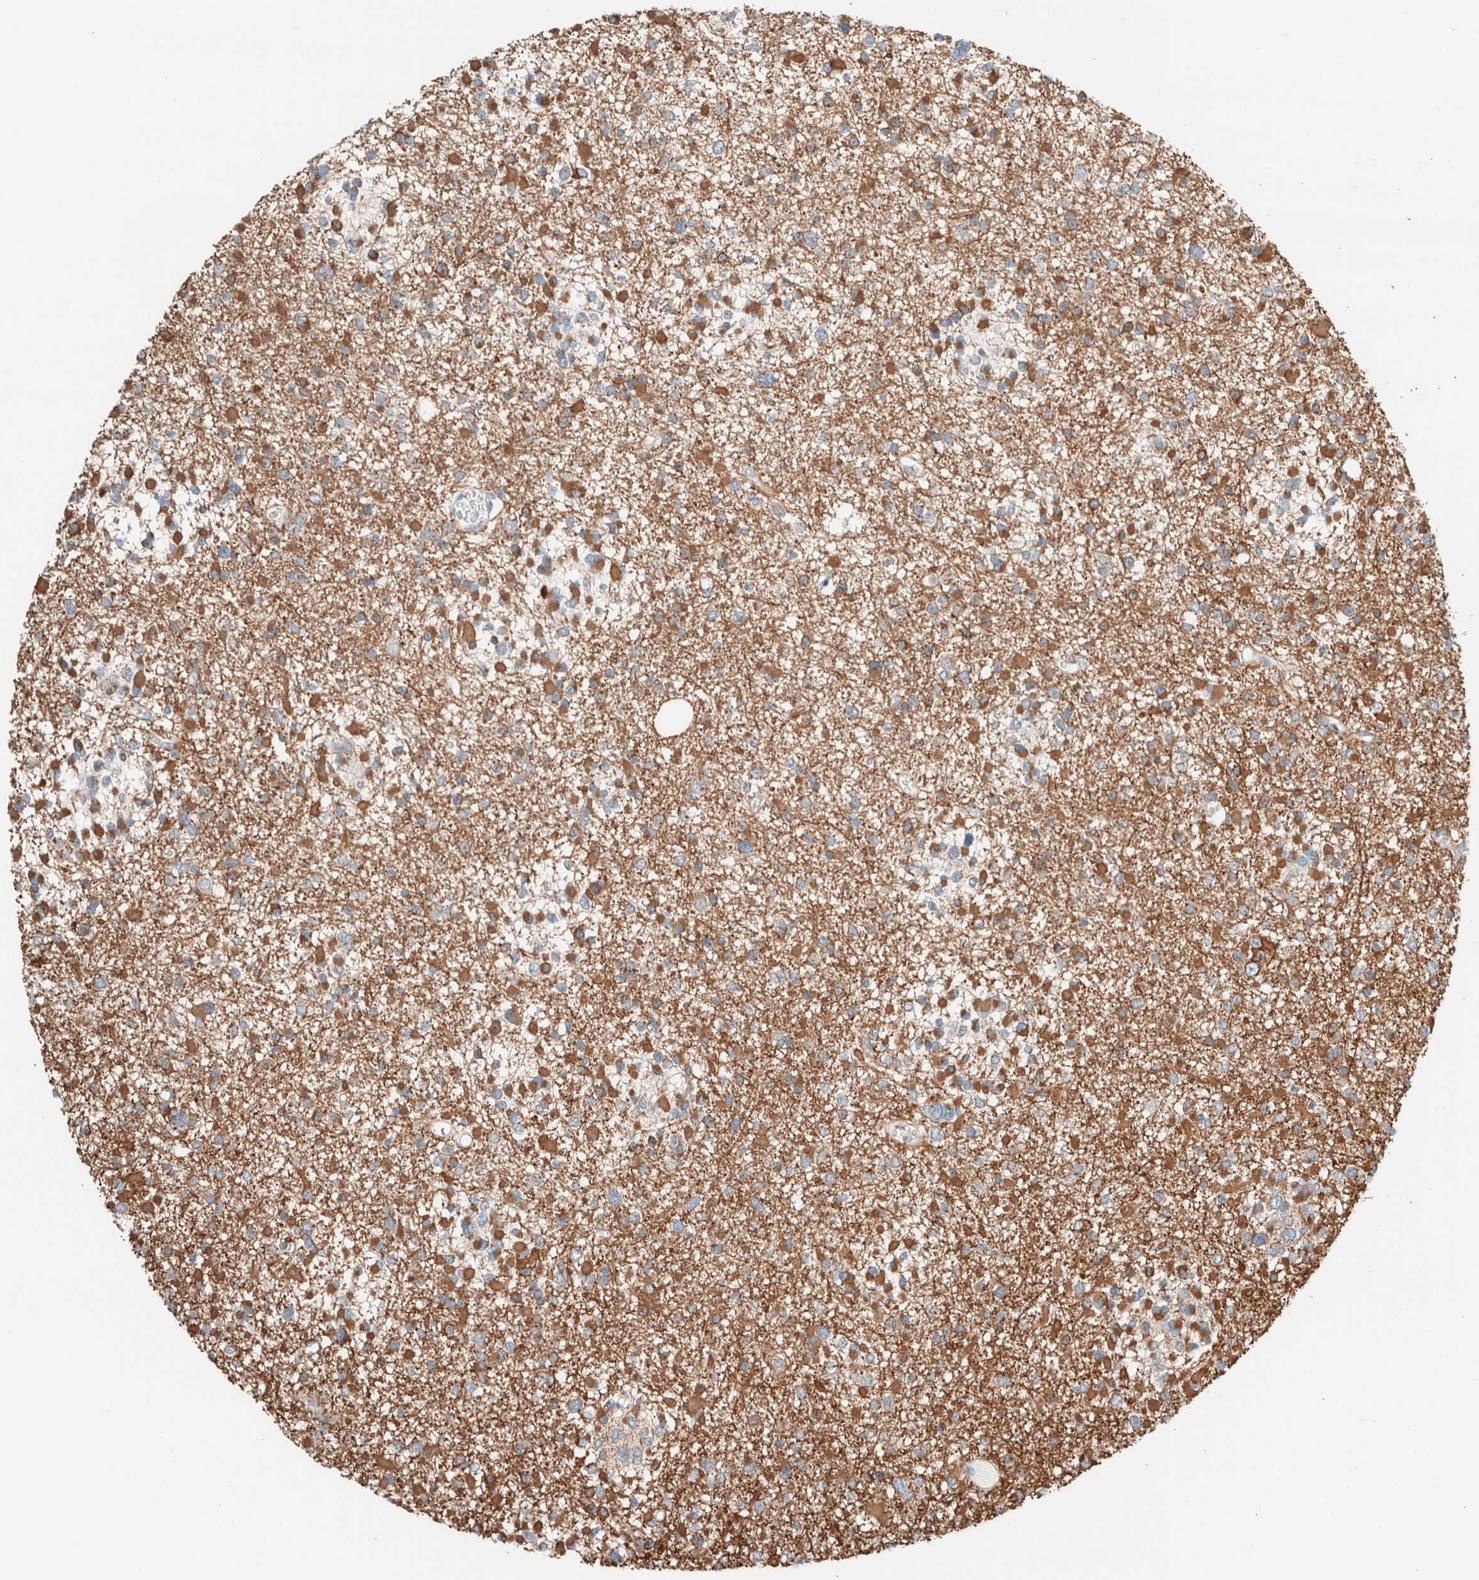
{"staining": {"intensity": "moderate", "quantity": "25%-75%", "location": "cytoplasmic/membranous"}, "tissue": "glioma", "cell_type": "Tumor cells", "image_type": "cancer", "snomed": [{"axis": "morphology", "description": "Glioma, malignant, Low grade"}, {"axis": "topography", "description": "Brain"}], "caption": "A medium amount of moderate cytoplasmic/membranous expression is identified in approximately 25%-75% of tumor cells in glioma tissue.", "gene": "CASC3", "patient": {"sex": "female", "age": 22}}